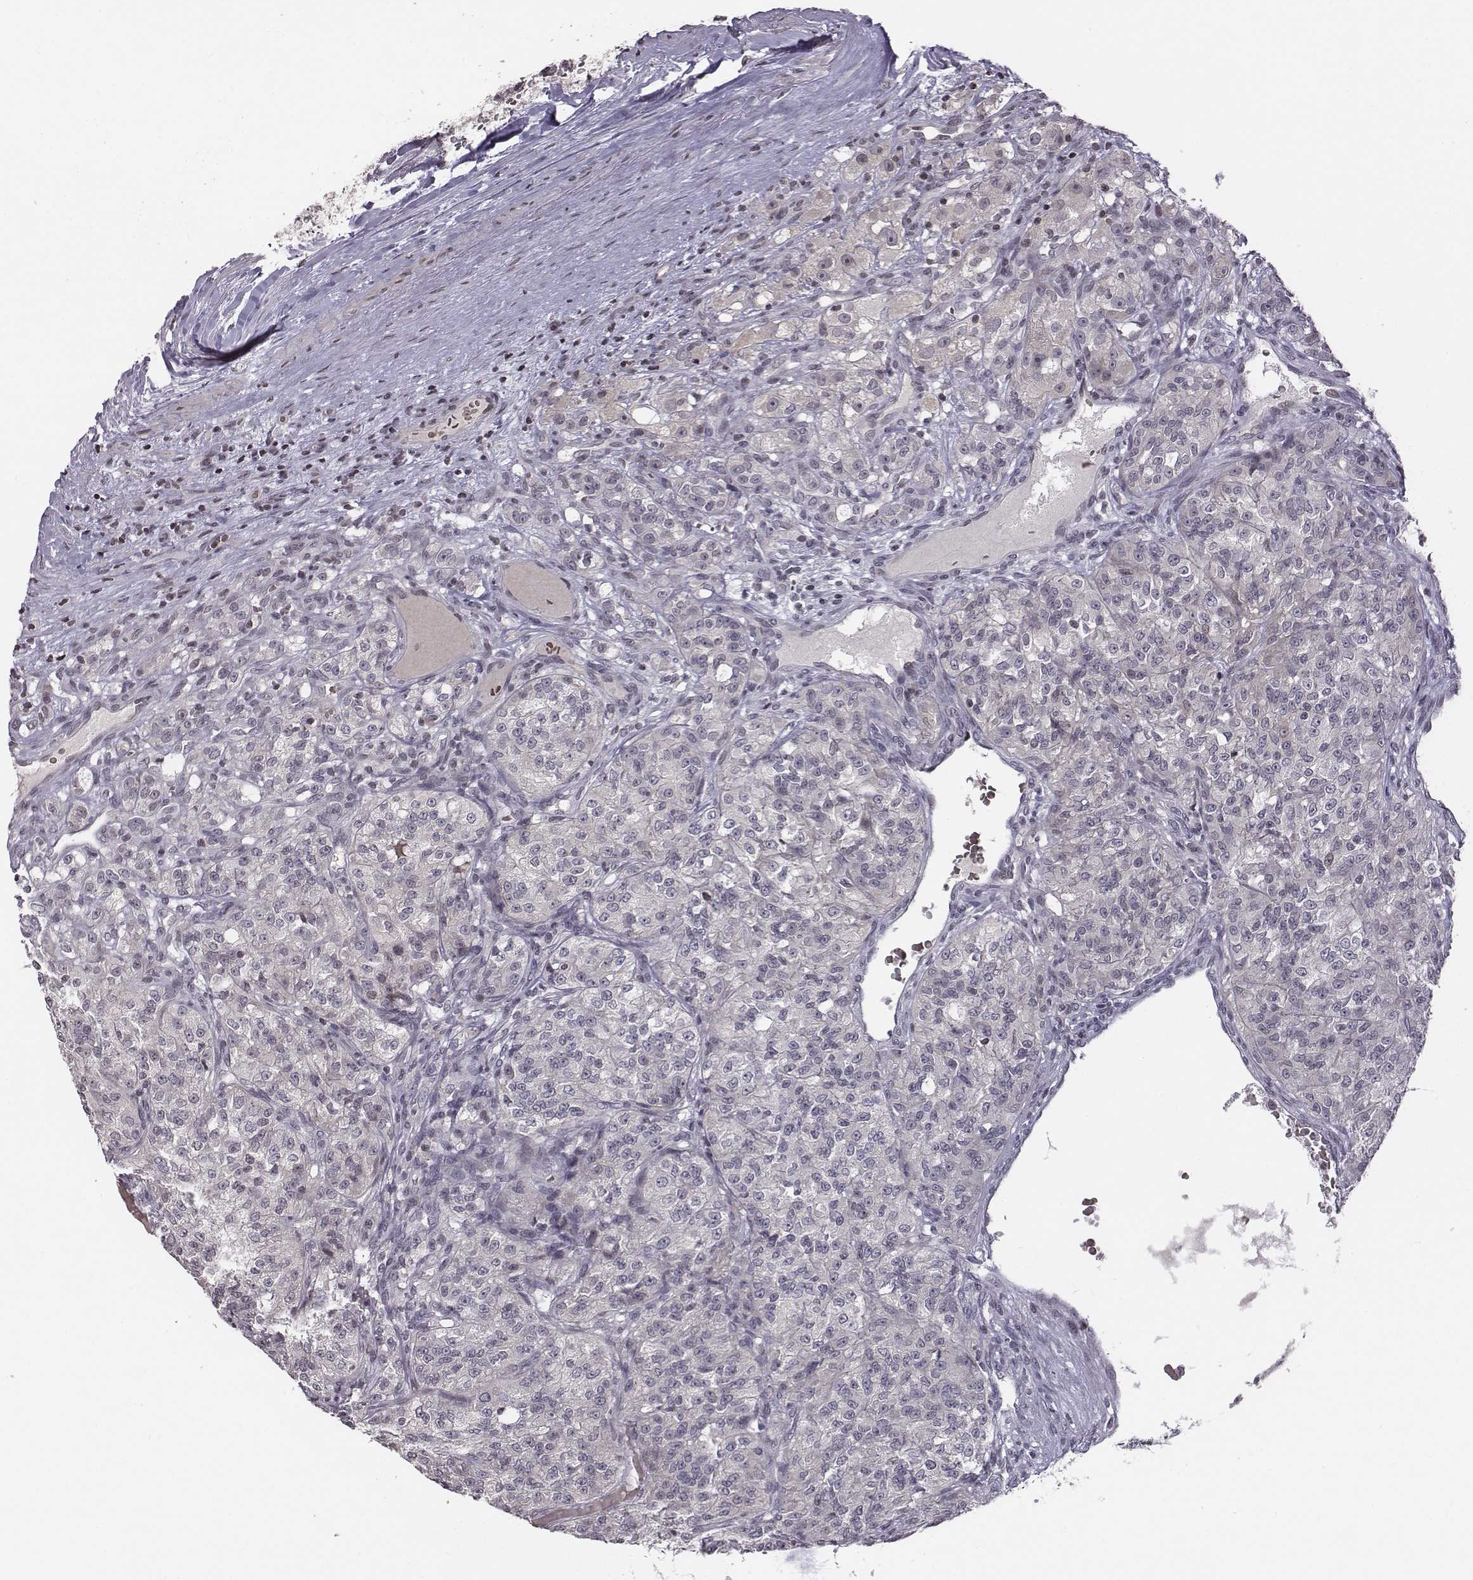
{"staining": {"intensity": "negative", "quantity": "none", "location": "none"}, "tissue": "renal cancer", "cell_type": "Tumor cells", "image_type": "cancer", "snomed": [{"axis": "morphology", "description": "Adenocarcinoma, NOS"}, {"axis": "topography", "description": "Kidney"}], "caption": "High power microscopy photomicrograph of an IHC micrograph of adenocarcinoma (renal), revealing no significant expression in tumor cells. Nuclei are stained in blue.", "gene": "GRM4", "patient": {"sex": "female", "age": 63}}